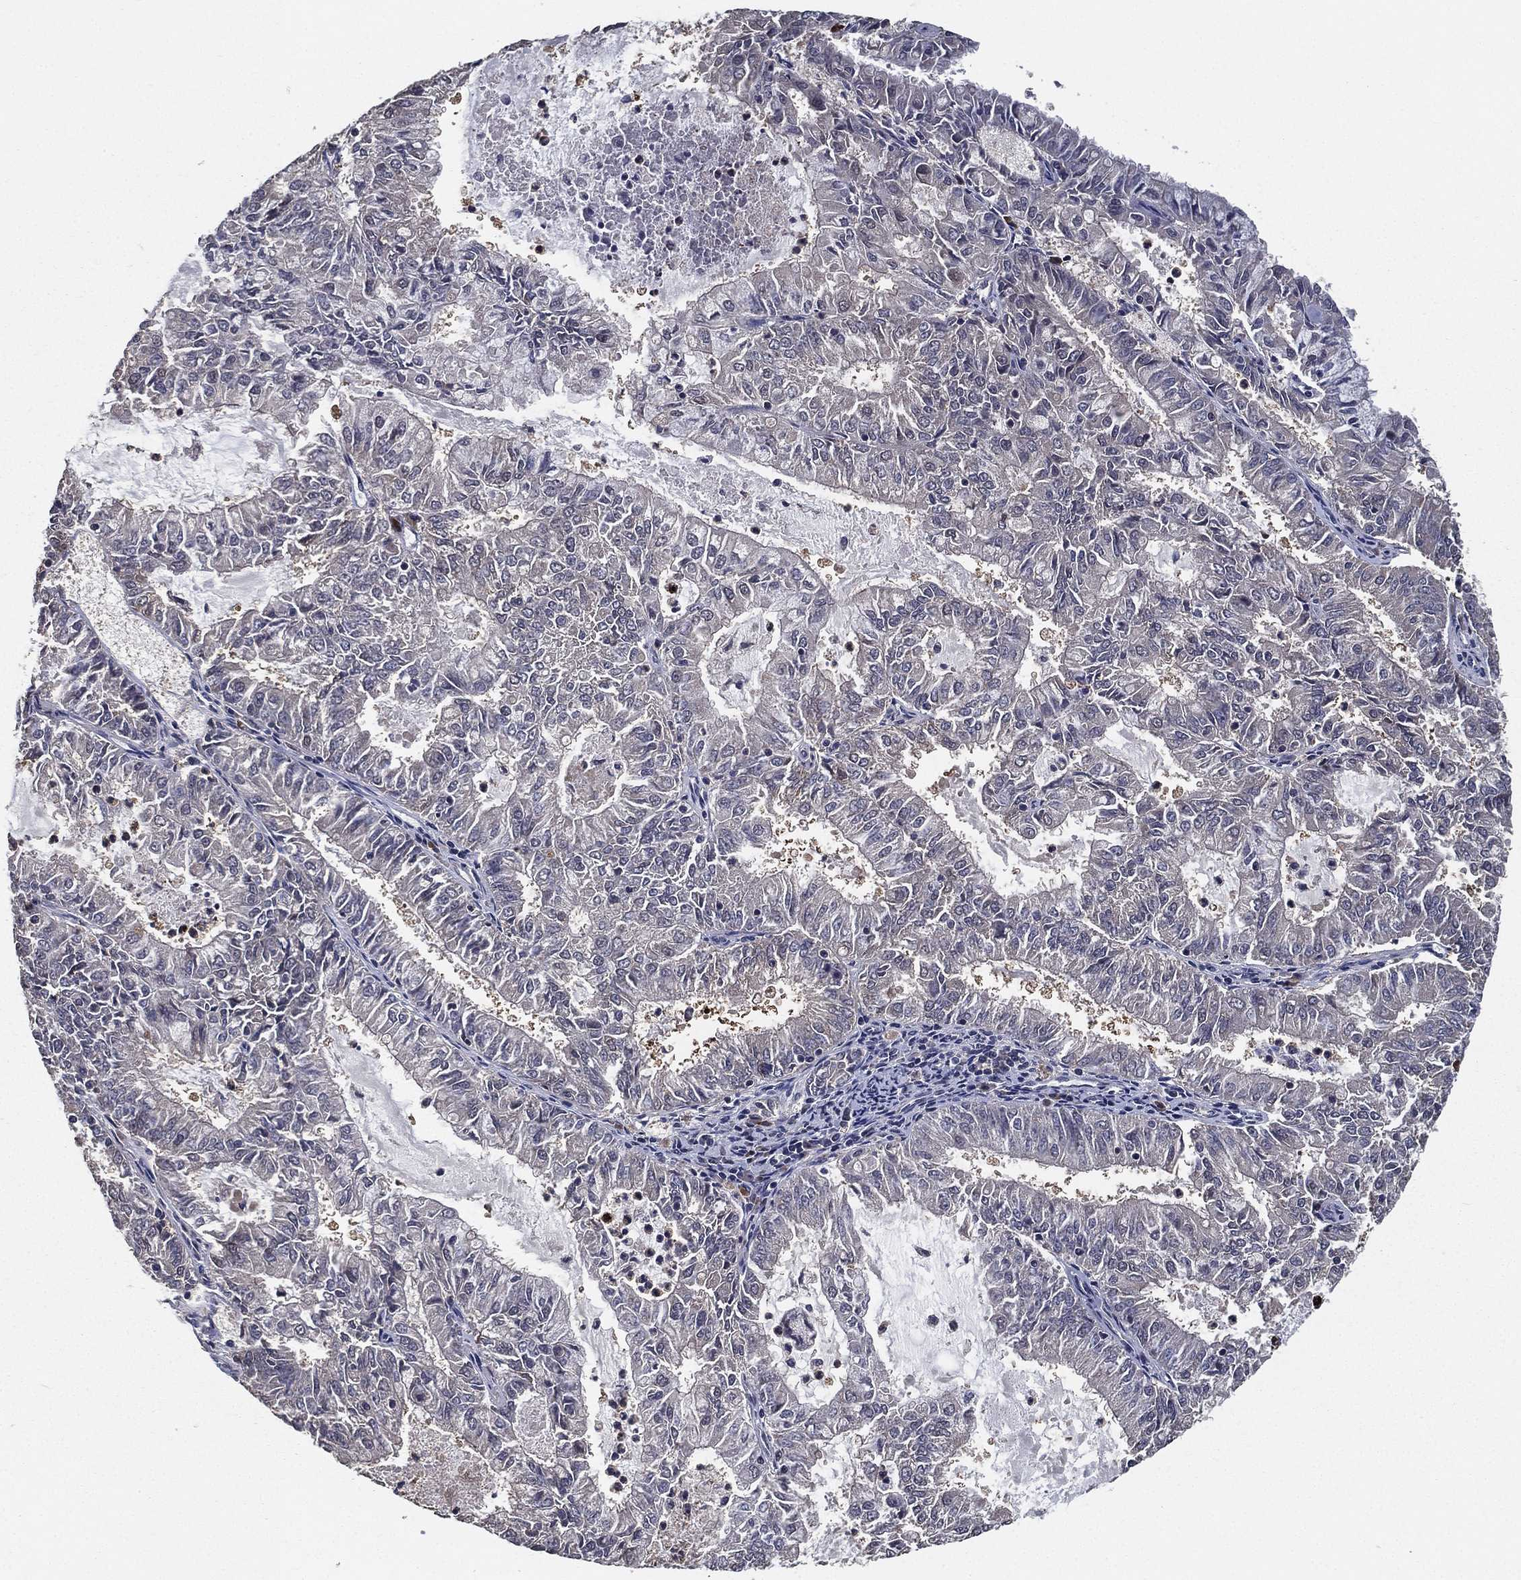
{"staining": {"intensity": "negative", "quantity": "none", "location": "none"}, "tissue": "endometrial cancer", "cell_type": "Tumor cells", "image_type": "cancer", "snomed": [{"axis": "morphology", "description": "Adenocarcinoma, NOS"}, {"axis": "topography", "description": "Endometrium"}], "caption": "Tumor cells are negative for brown protein staining in endometrial cancer.", "gene": "PCNT", "patient": {"sex": "female", "age": 57}}